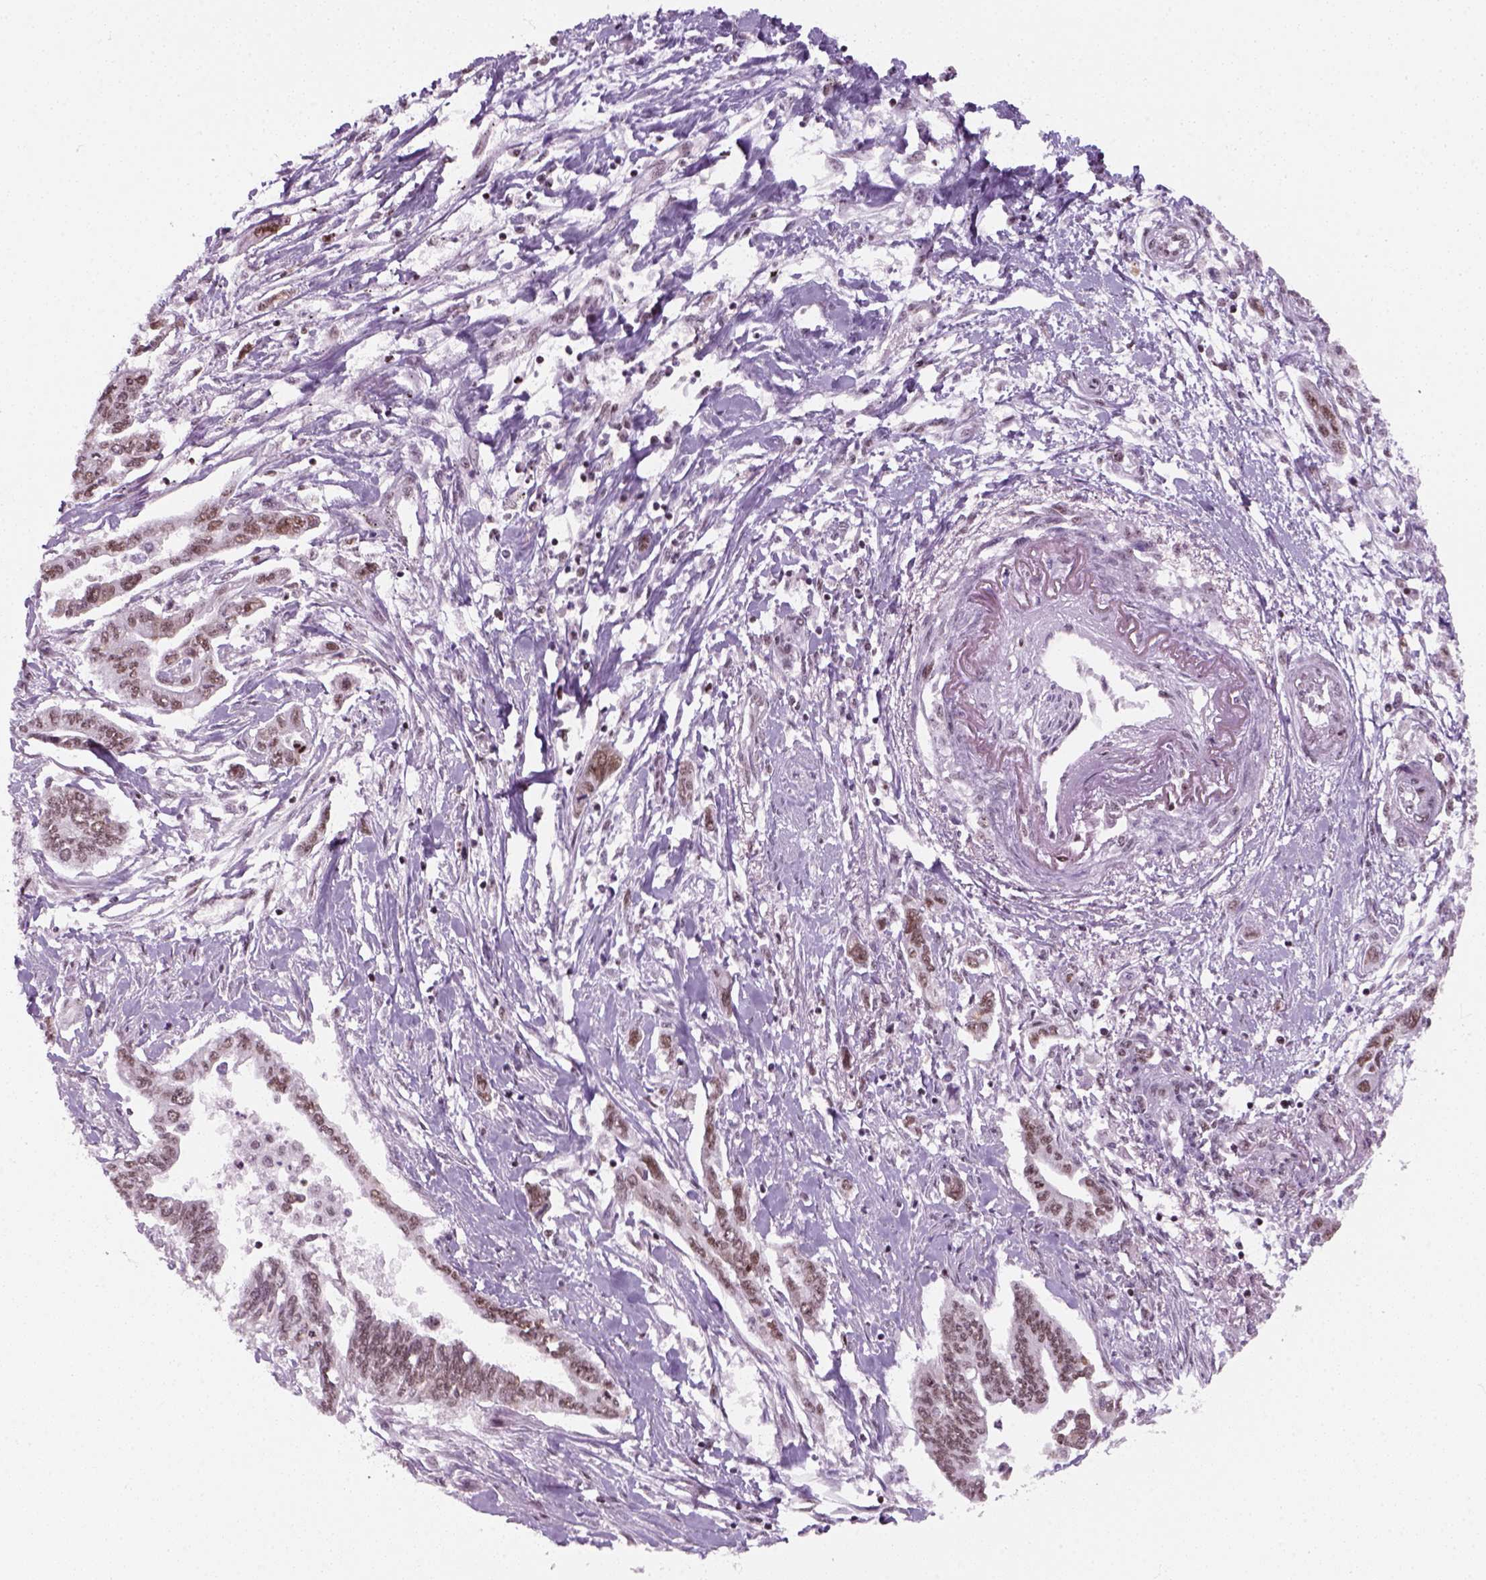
{"staining": {"intensity": "weak", "quantity": ">75%", "location": "nuclear"}, "tissue": "pancreatic cancer", "cell_type": "Tumor cells", "image_type": "cancer", "snomed": [{"axis": "morphology", "description": "Adenocarcinoma, NOS"}, {"axis": "topography", "description": "Pancreas"}], "caption": "A brown stain highlights weak nuclear staining of a protein in human pancreatic adenocarcinoma tumor cells. (DAB IHC with brightfield microscopy, high magnification).", "gene": "GTF2F1", "patient": {"sex": "male", "age": 60}}